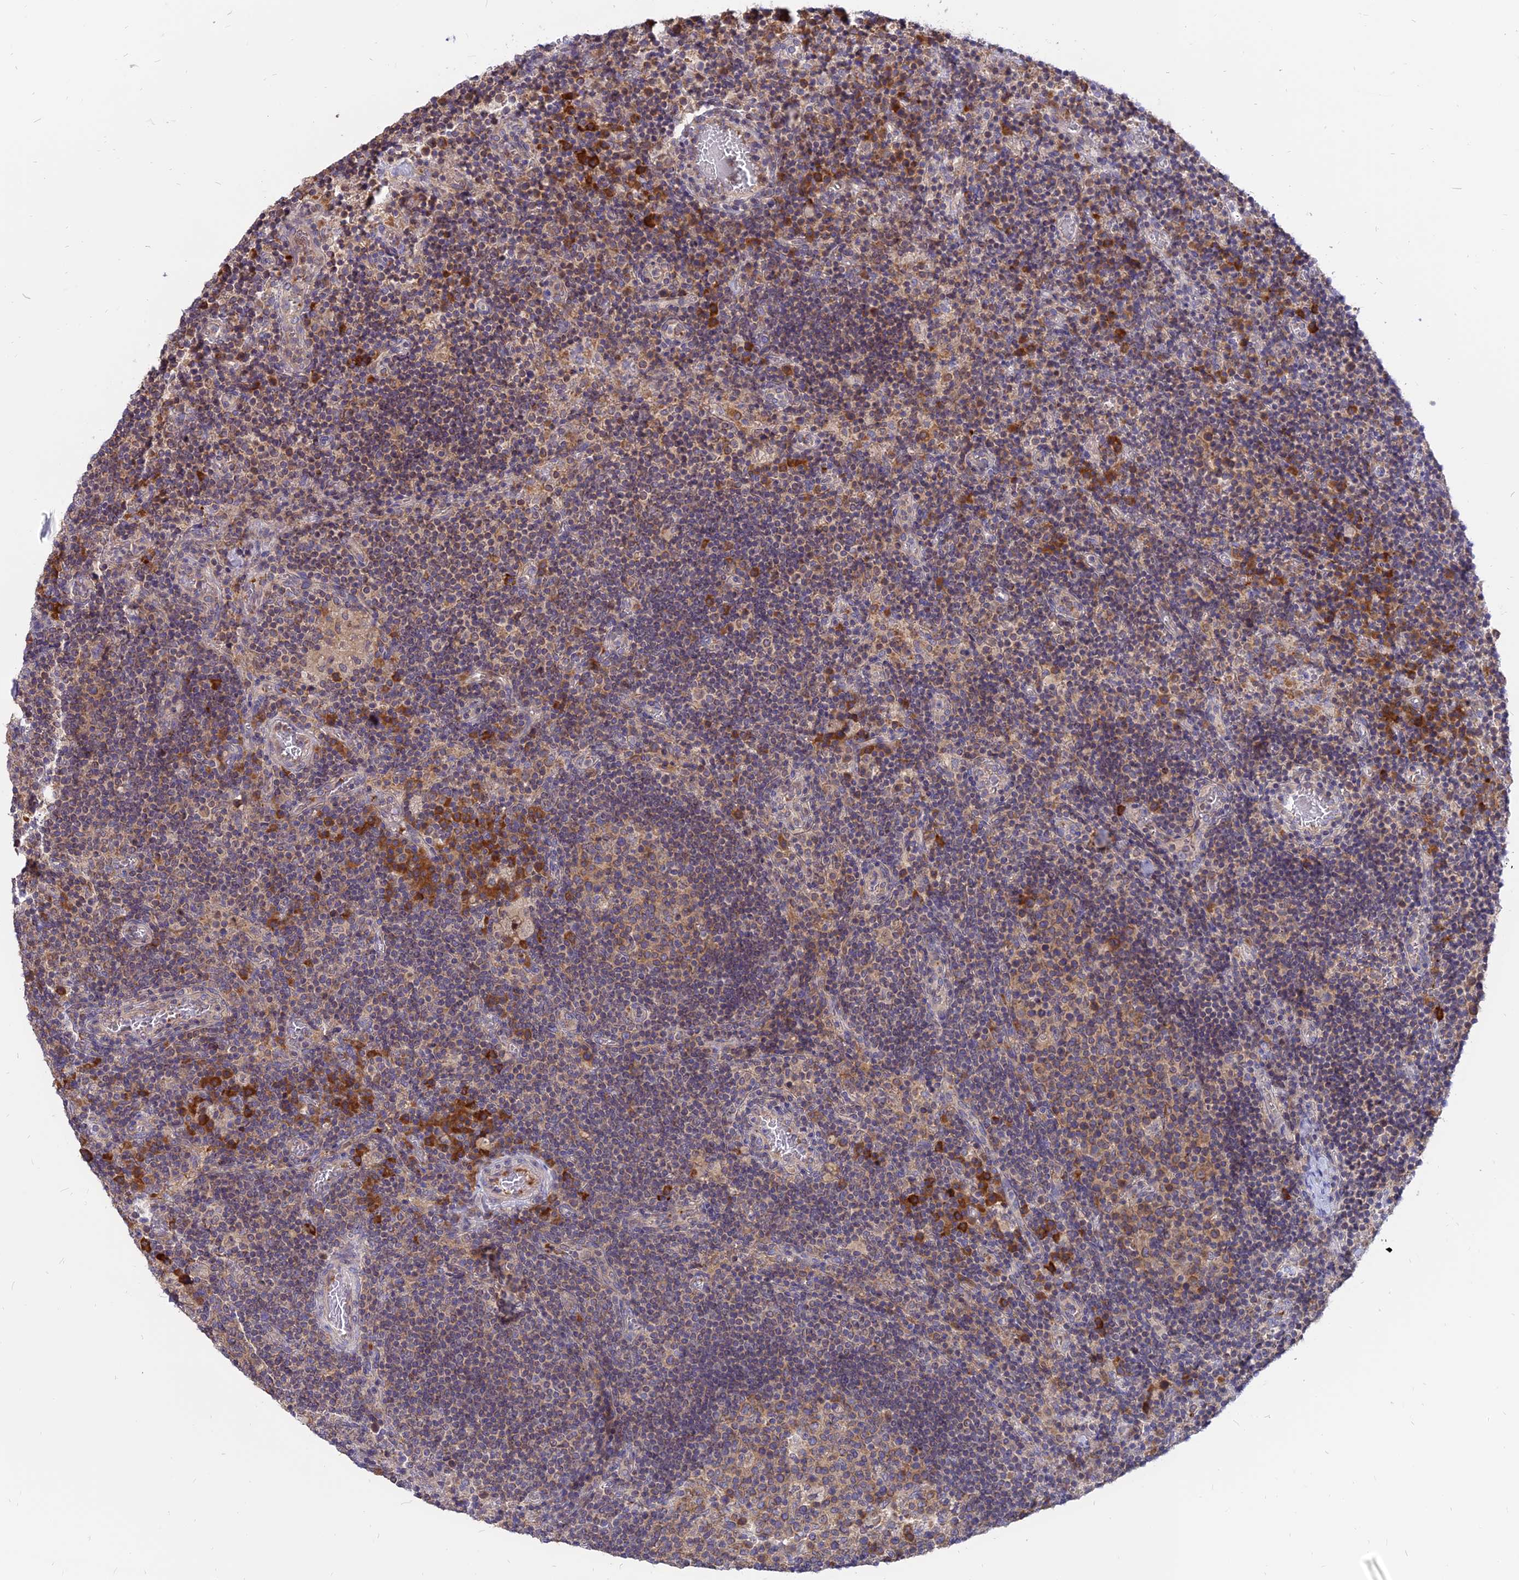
{"staining": {"intensity": "moderate", "quantity": ">75%", "location": "cytoplasmic/membranous"}, "tissue": "lymph node", "cell_type": "Germinal center cells", "image_type": "normal", "snomed": [{"axis": "morphology", "description": "Normal tissue, NOS"}, {"axis": "topography", "description": "Lymph node"}], "caption": "Protein expression analysis of unremarkable lymph node exhibits moderate cytoplasmic/membranous staining in approximately >75% of germinal center cells. (IHC, brightfield microscopy, high magnification).", "gene": "IL21R", "patient": {"sex": "male", "age": 58}}